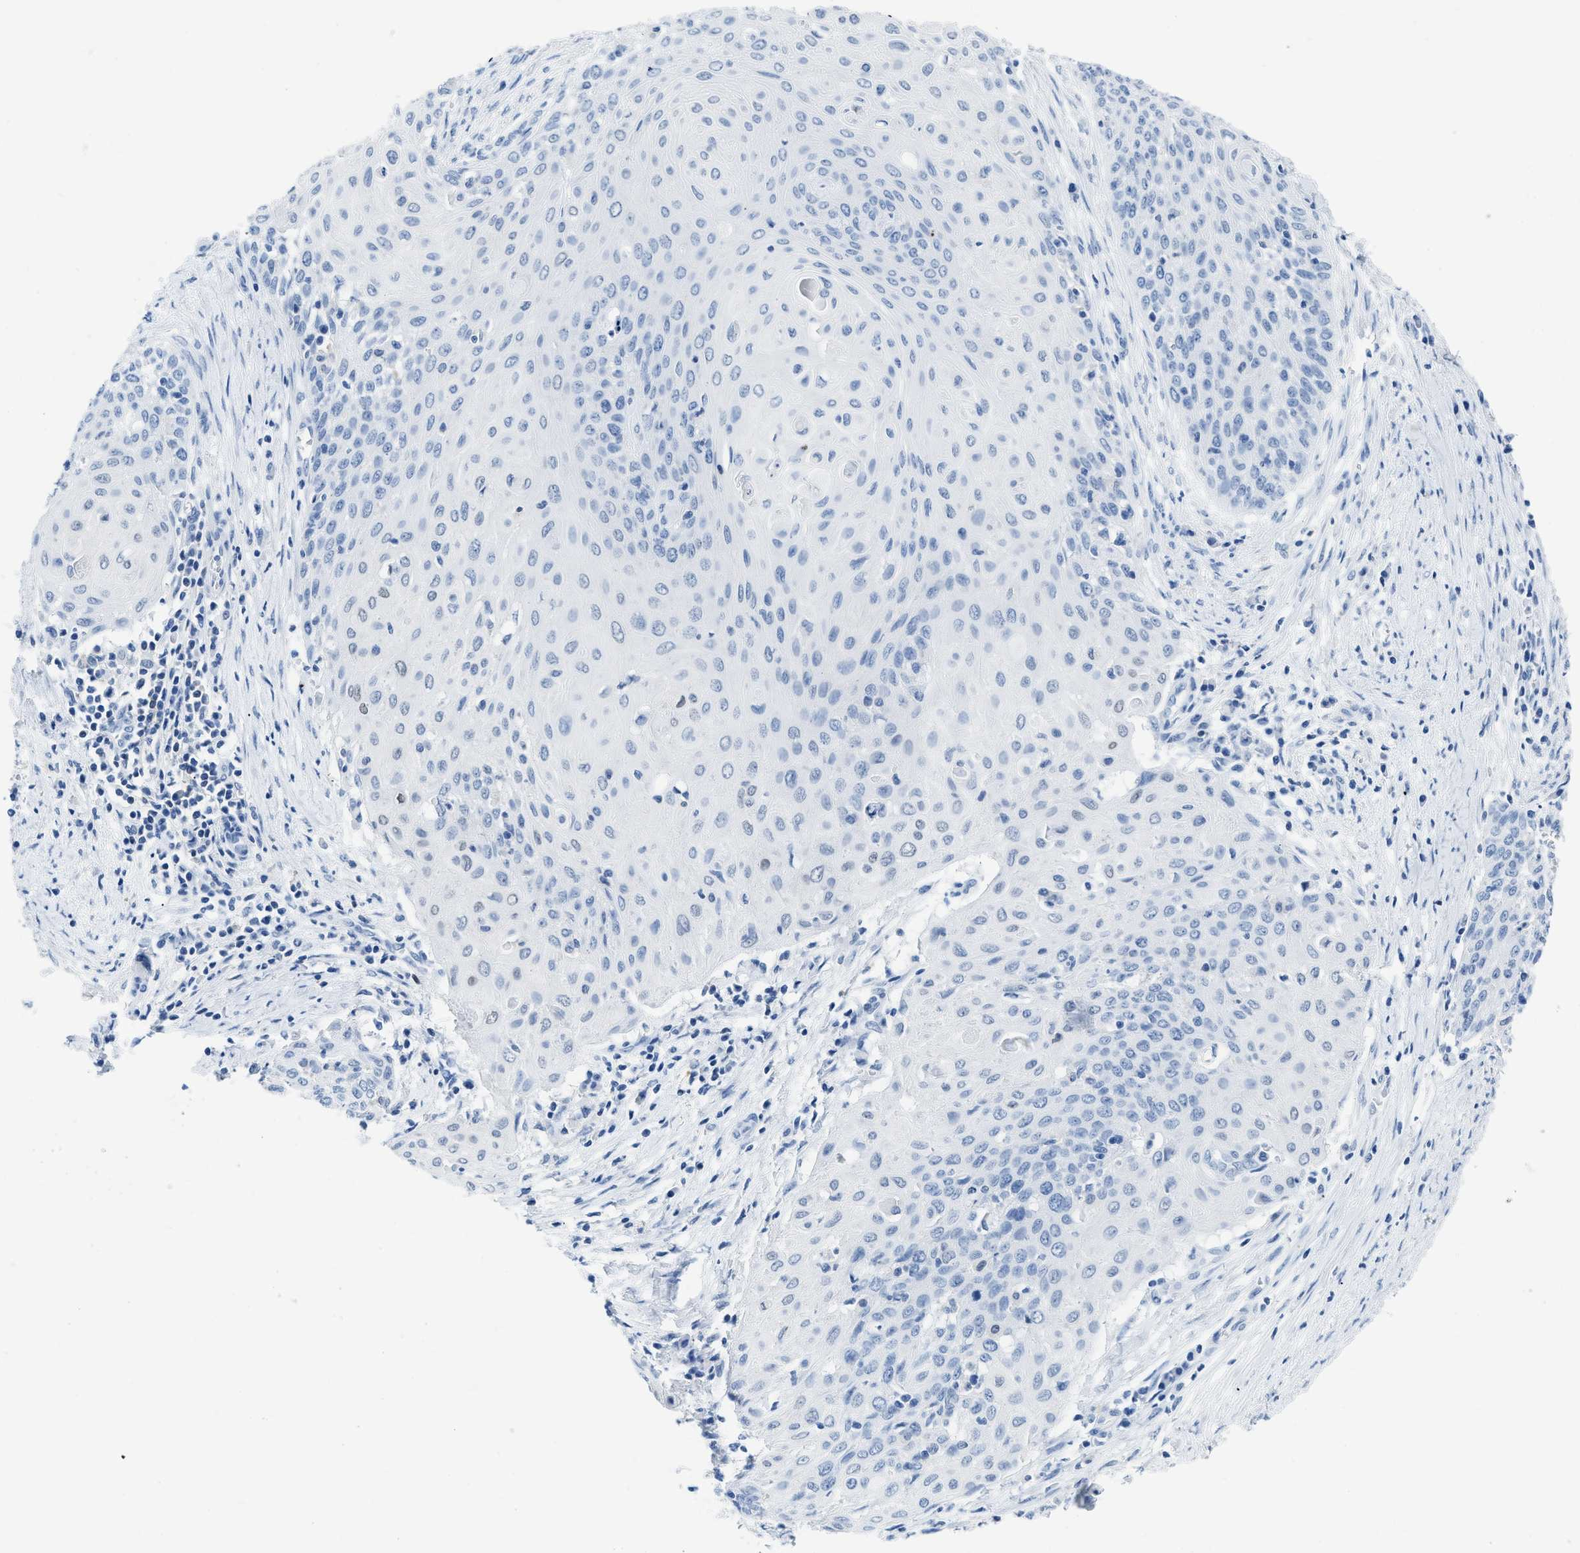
{"staining": {"intensity": "negative", "quantity": "none", "location": "none"}, "tissue": "cervical cancer", "cell_type": "Tumor cells", "image_type": "cancer", "snomed": [{"axis": "morphology", "description": "Squamous cell carcinoma, NOS"}, {"axis": "topography", "description": "Cervix"}], "caption": "An IHC image of cervical squamous cell carcinoma is shown. There is no staining in tumor cells of cervical squamous cell carcinoma.", "gene": "NFATC2", "patient": {"sex": "female", "age": 39}}